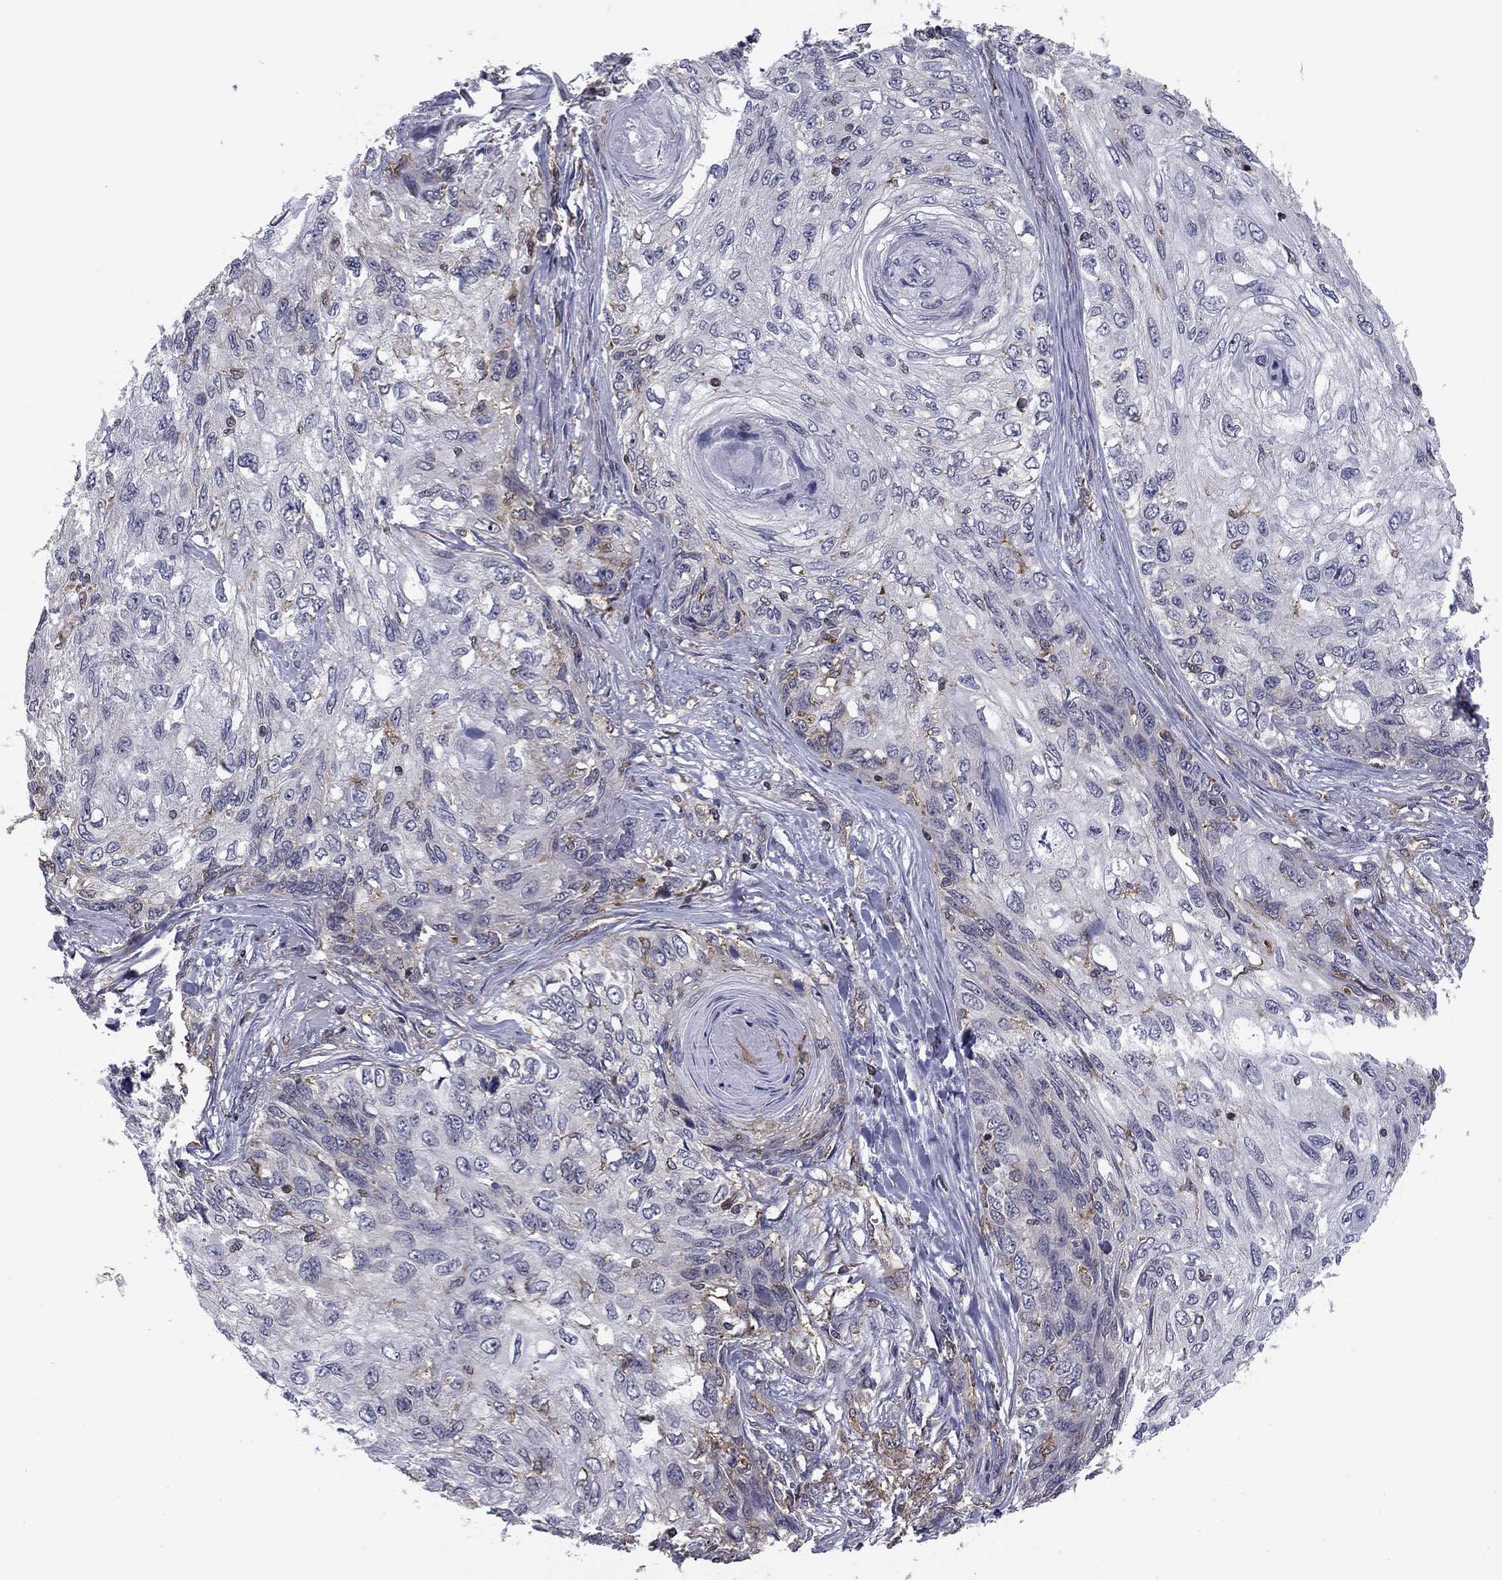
{"staining": {"intensity": "negative", "quantity": "none", "location": "none"}, "tissue": "skin cancer", "cell_type": "Tumor cells", "image_type": "cancer", "snomed": [{"axis": "morphology", "description": "Squamous cell carcinoma, NOS"}, {"axis": "topography", "description": "Skin"}], "caption": "Protein analysis of skin cancer (squamous cell carcinoma) shows no significant expression in tumor cells.", "gene": "PLCB2", "patient": {"sex": "male", "age": 92}}